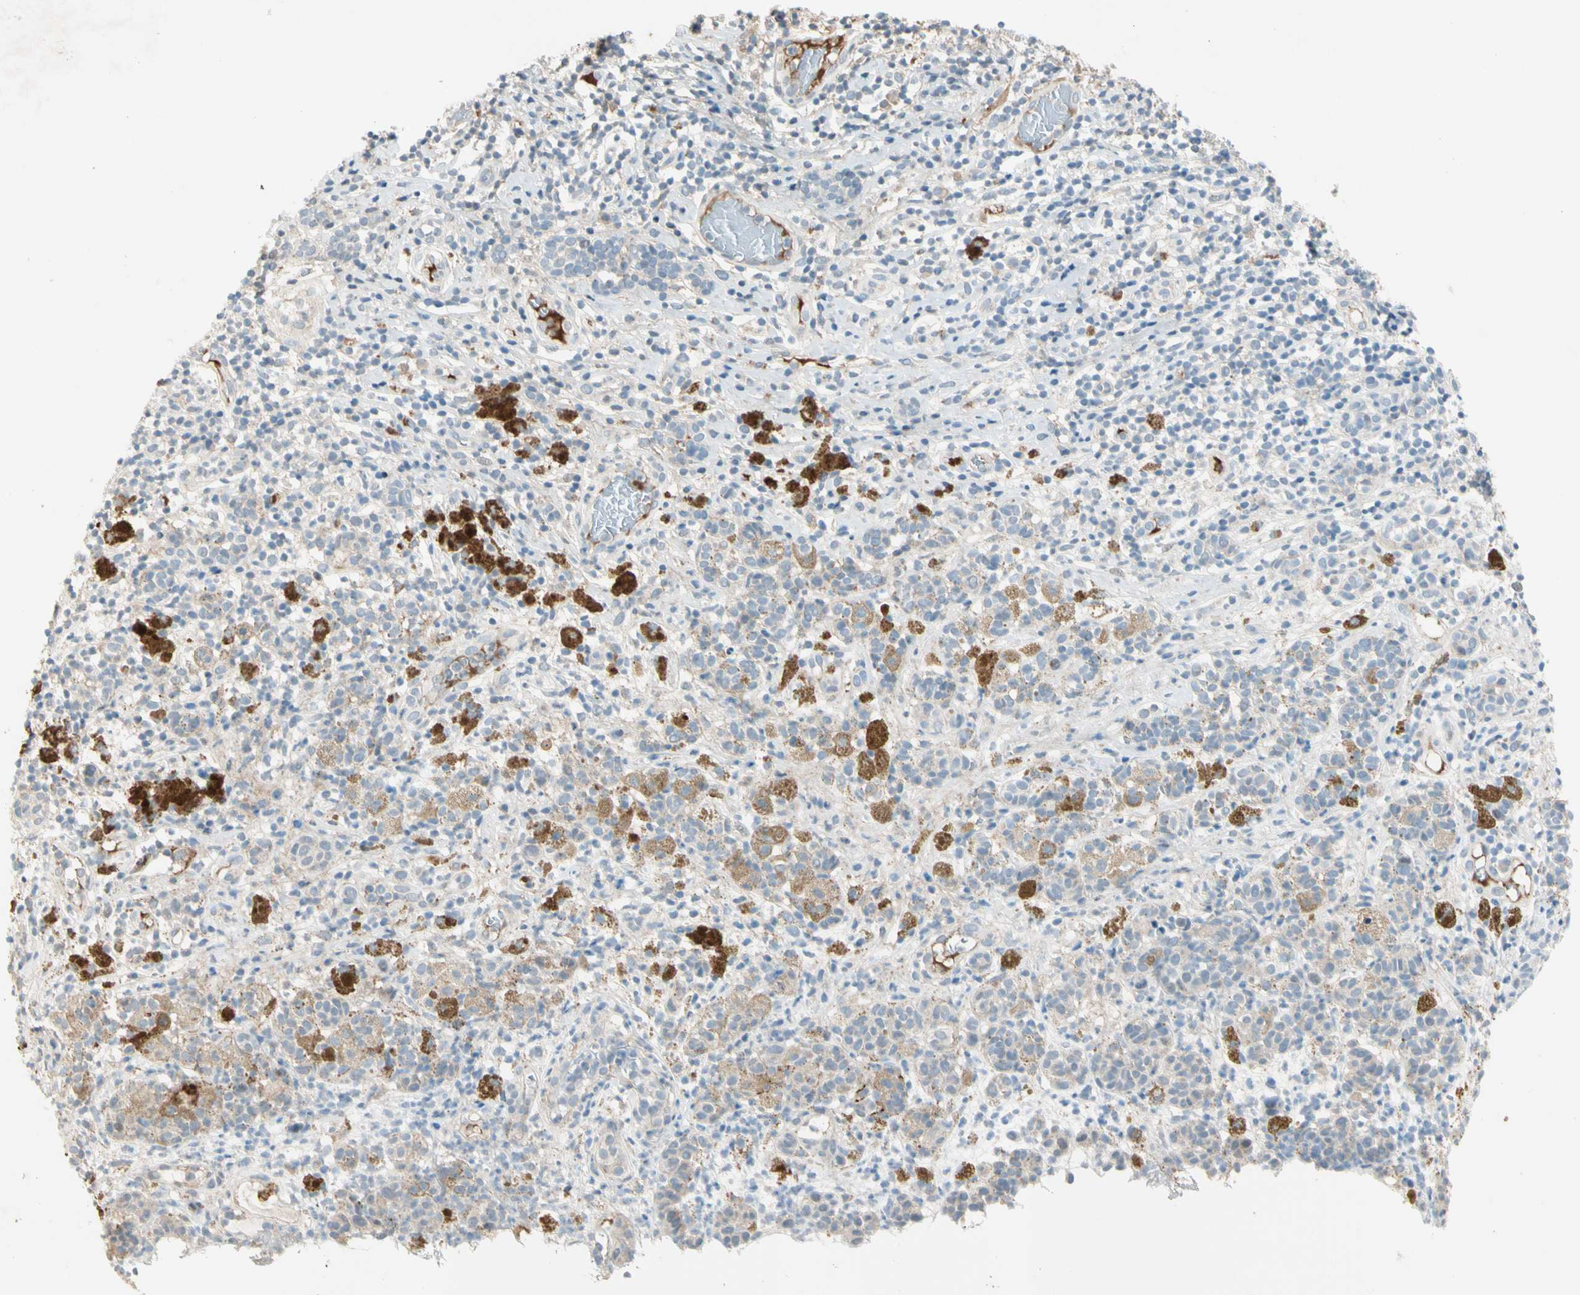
{"staining": {"intensity": "negative", "quantity": "none", "location": "none"}, "tissue": "melanoma", "cell_type": "Tumor cells", "image_type": "cancer", "snomed": [{"axis": "morphology", "description": "Malignant melanoma, NOS"}, {"axis": "topography", "description": "Skin"}], "caption": "Immunohistochemistry (IHC) histopathology image of neoplastic tissue: malignant melanoma stained with DAB (3,3'-diaminobenzidine) exhibits no significant protein expression in tumor cells.", "gene": "SERPIND1", "patient": {"sex": "male", "age": 64}}